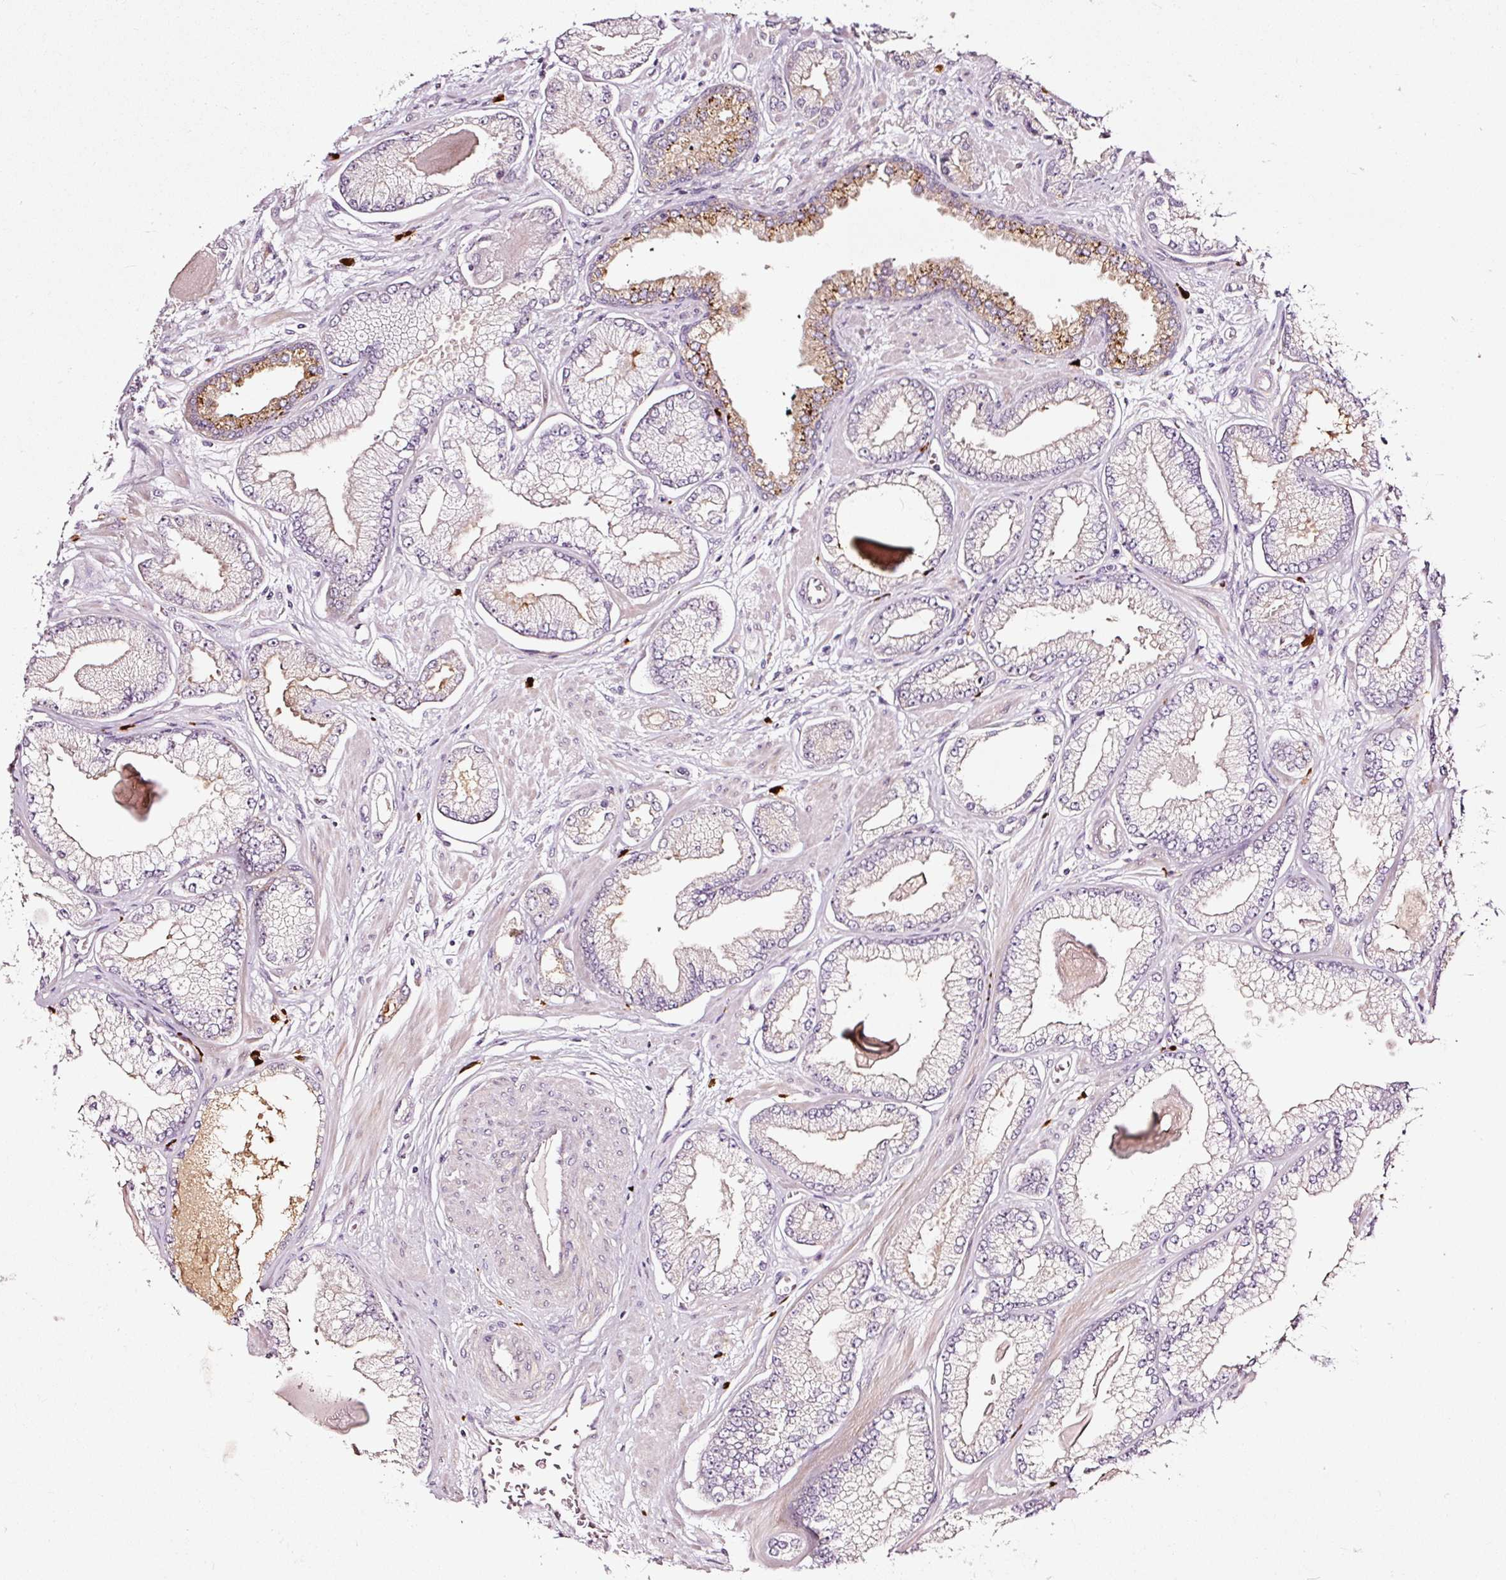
{"staining": {"intensity": "negative", "quantity": "none", "location": "none"}, "tissue": "prostate cancer", "cell_type": "Tumor cells", "image_type": "cancer", "snomed": [{"axis": "morphology", "description": "Adenocarcinoma, Low grade"}, {"axis": "topography", "description": "Prostate"}], "caption": "A micrograph of human low-grade adenocarcinoma (prostate) is negative for staining in tumor cells. (Brightfield microscopy of DAB IHC at high magnification).", "gene": "UTP14A", "patient": {"sex": "male", "age": 64}}